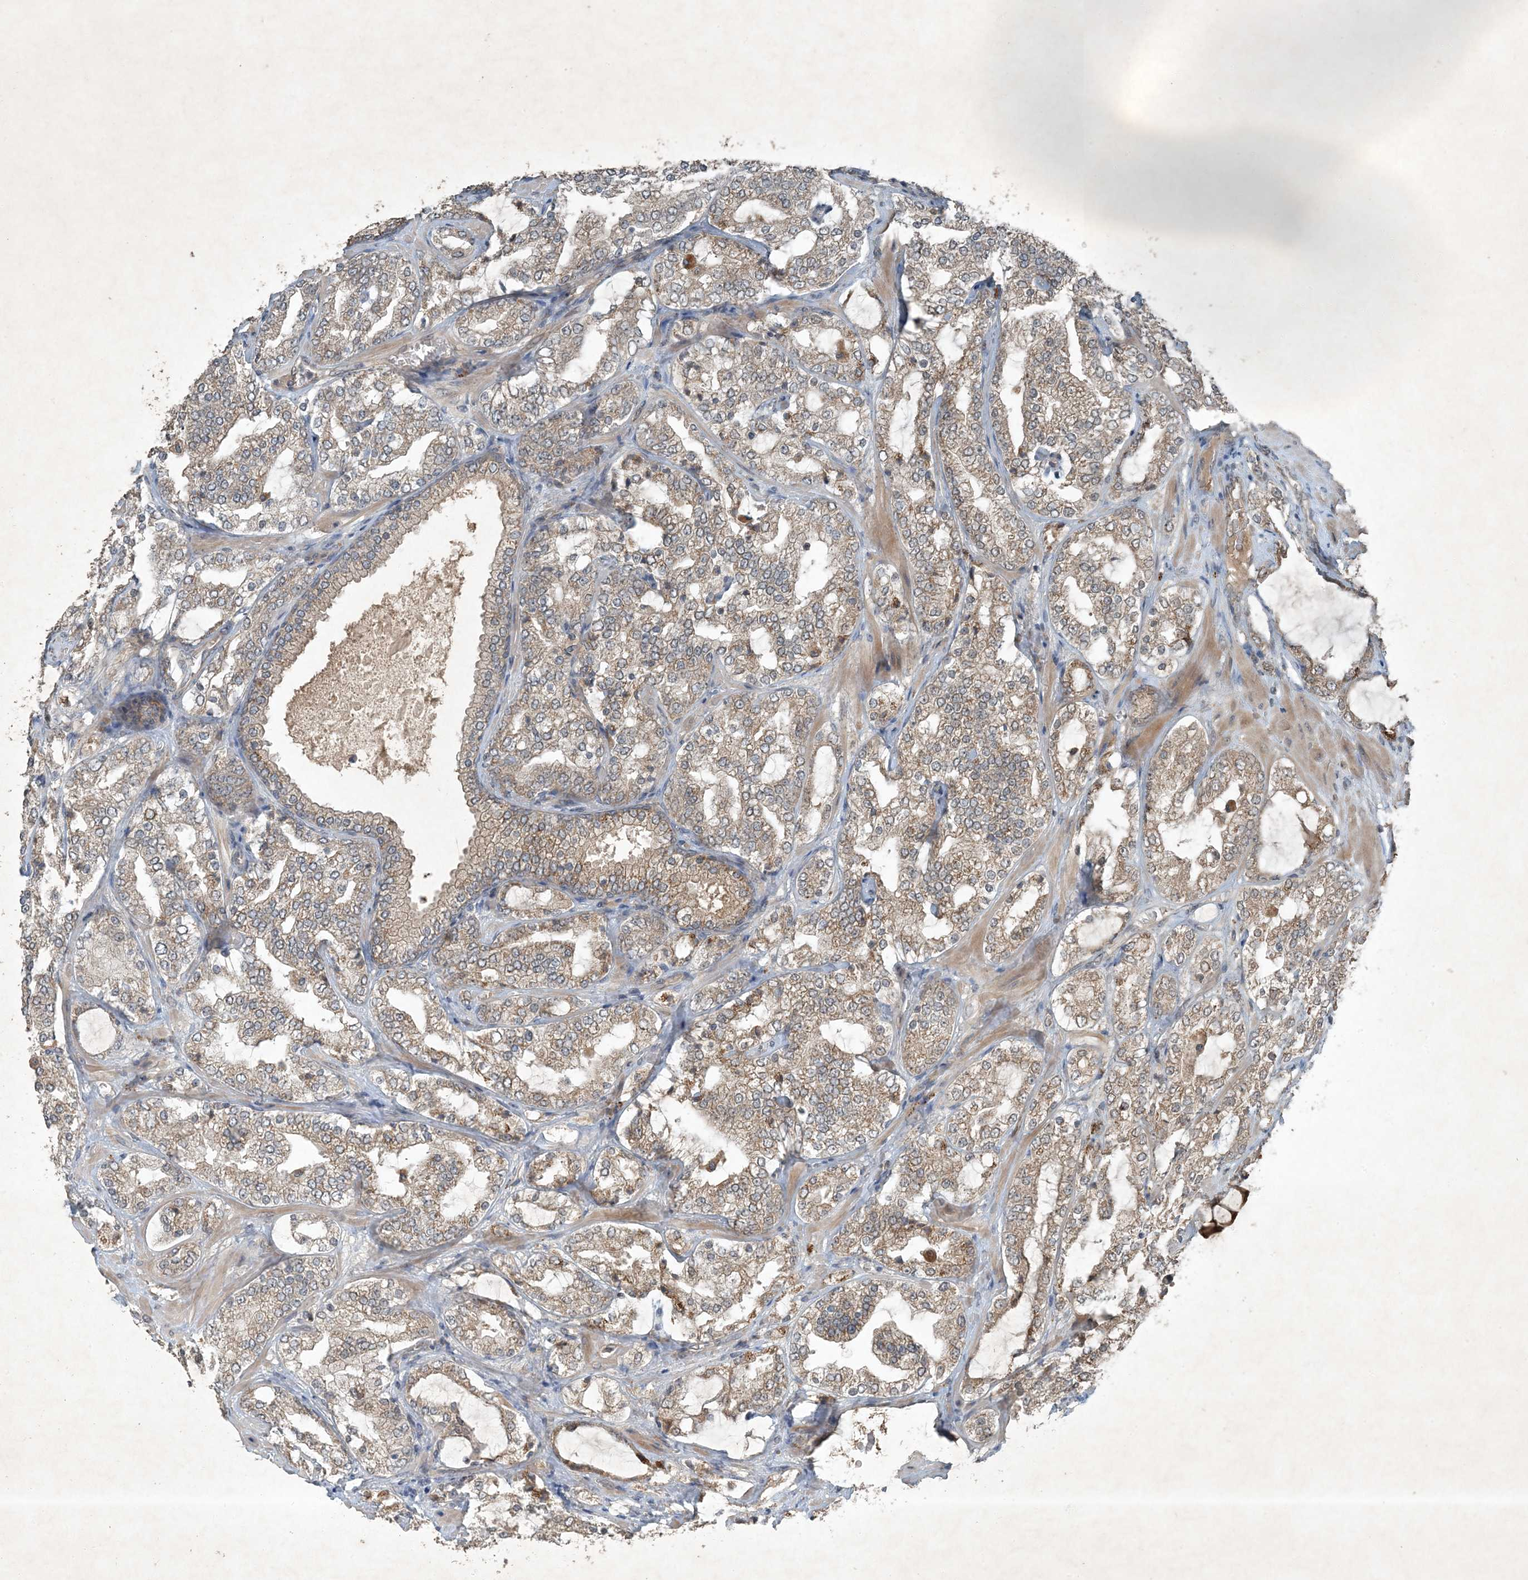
{"staining": {"intensity": "moderate", "quantity": ">75%", "location": "cytoplasmic/membranous"}, "tissue": "prostate cancer", "cell_type": "Tumor cells", "image_type": "cancer", "snomed": [{"axis": "morphology", "description": "Adenocarcinoma, High grade"}, {"axis": "topography", "description": "Prostate"}], "caption": "Moderate cytoplasmic/membranous expression is identified in about >75% of tumor cells in high-grade adenocarcinoma (prostate).", "gene": "MDN1", "patient": {"sex": "male", "age": 64}}